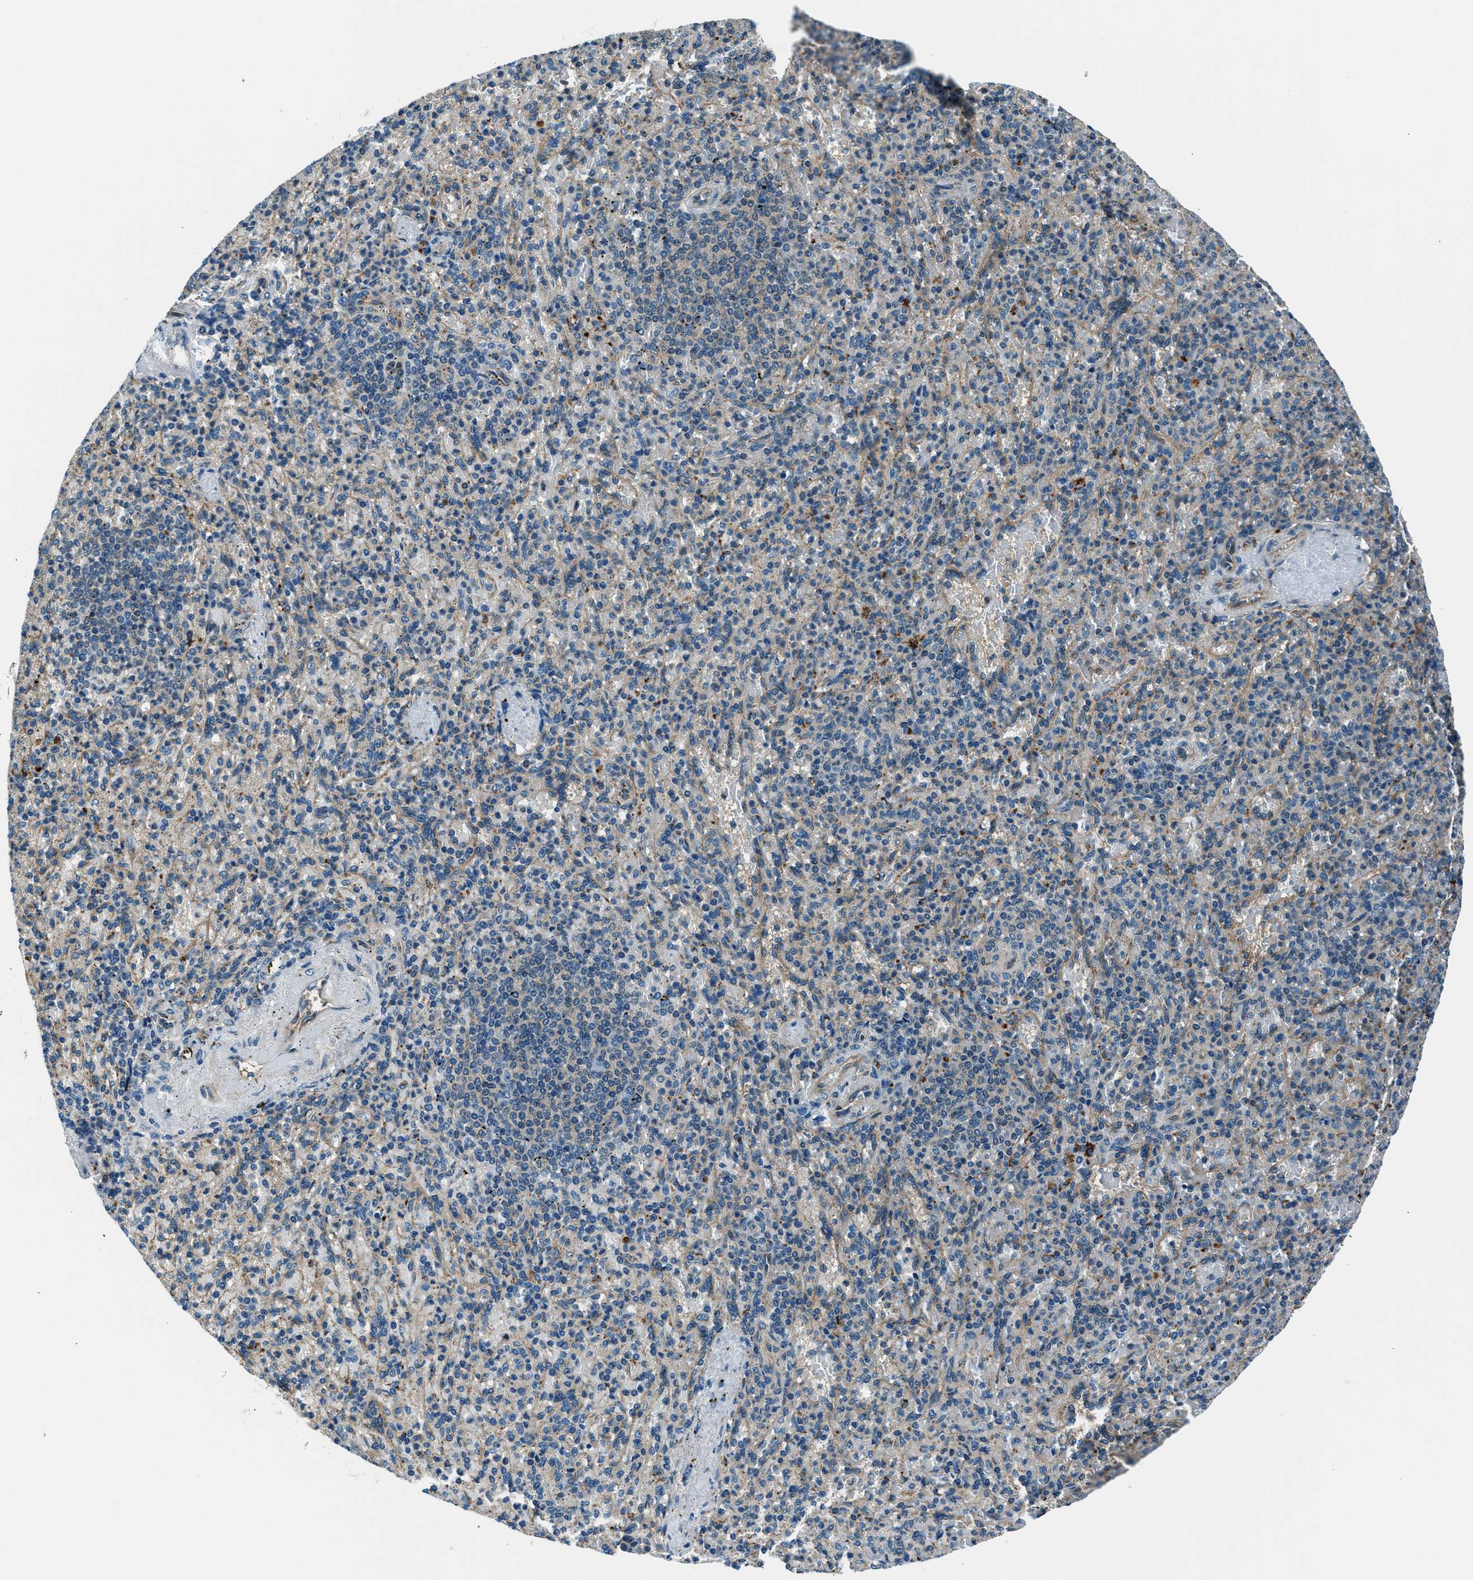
{"staining": {"intensity": "weak", "quantity": "<25%", "location": "cytoplasmic/membranous"}, "tissue": "spleen", "cell_type": "Cells in red pulp", "image_type": "normal", "snomed": [{"axis": "morphology", "description": "Normal tissue, NOS"}, {"axis": "topography", "description": "Spleen"}], "caption": "Immunohistochemical staining of normal spleen demonstrates no significant expression in cells in red pulp. (Stains: DAB immunohistochemistry with hematoxylin counter stain, Microscopy: brightfield microscopy at high magnification).", "gene": "SLC19A2", "patient": {"sex": "female", "age": 74}}